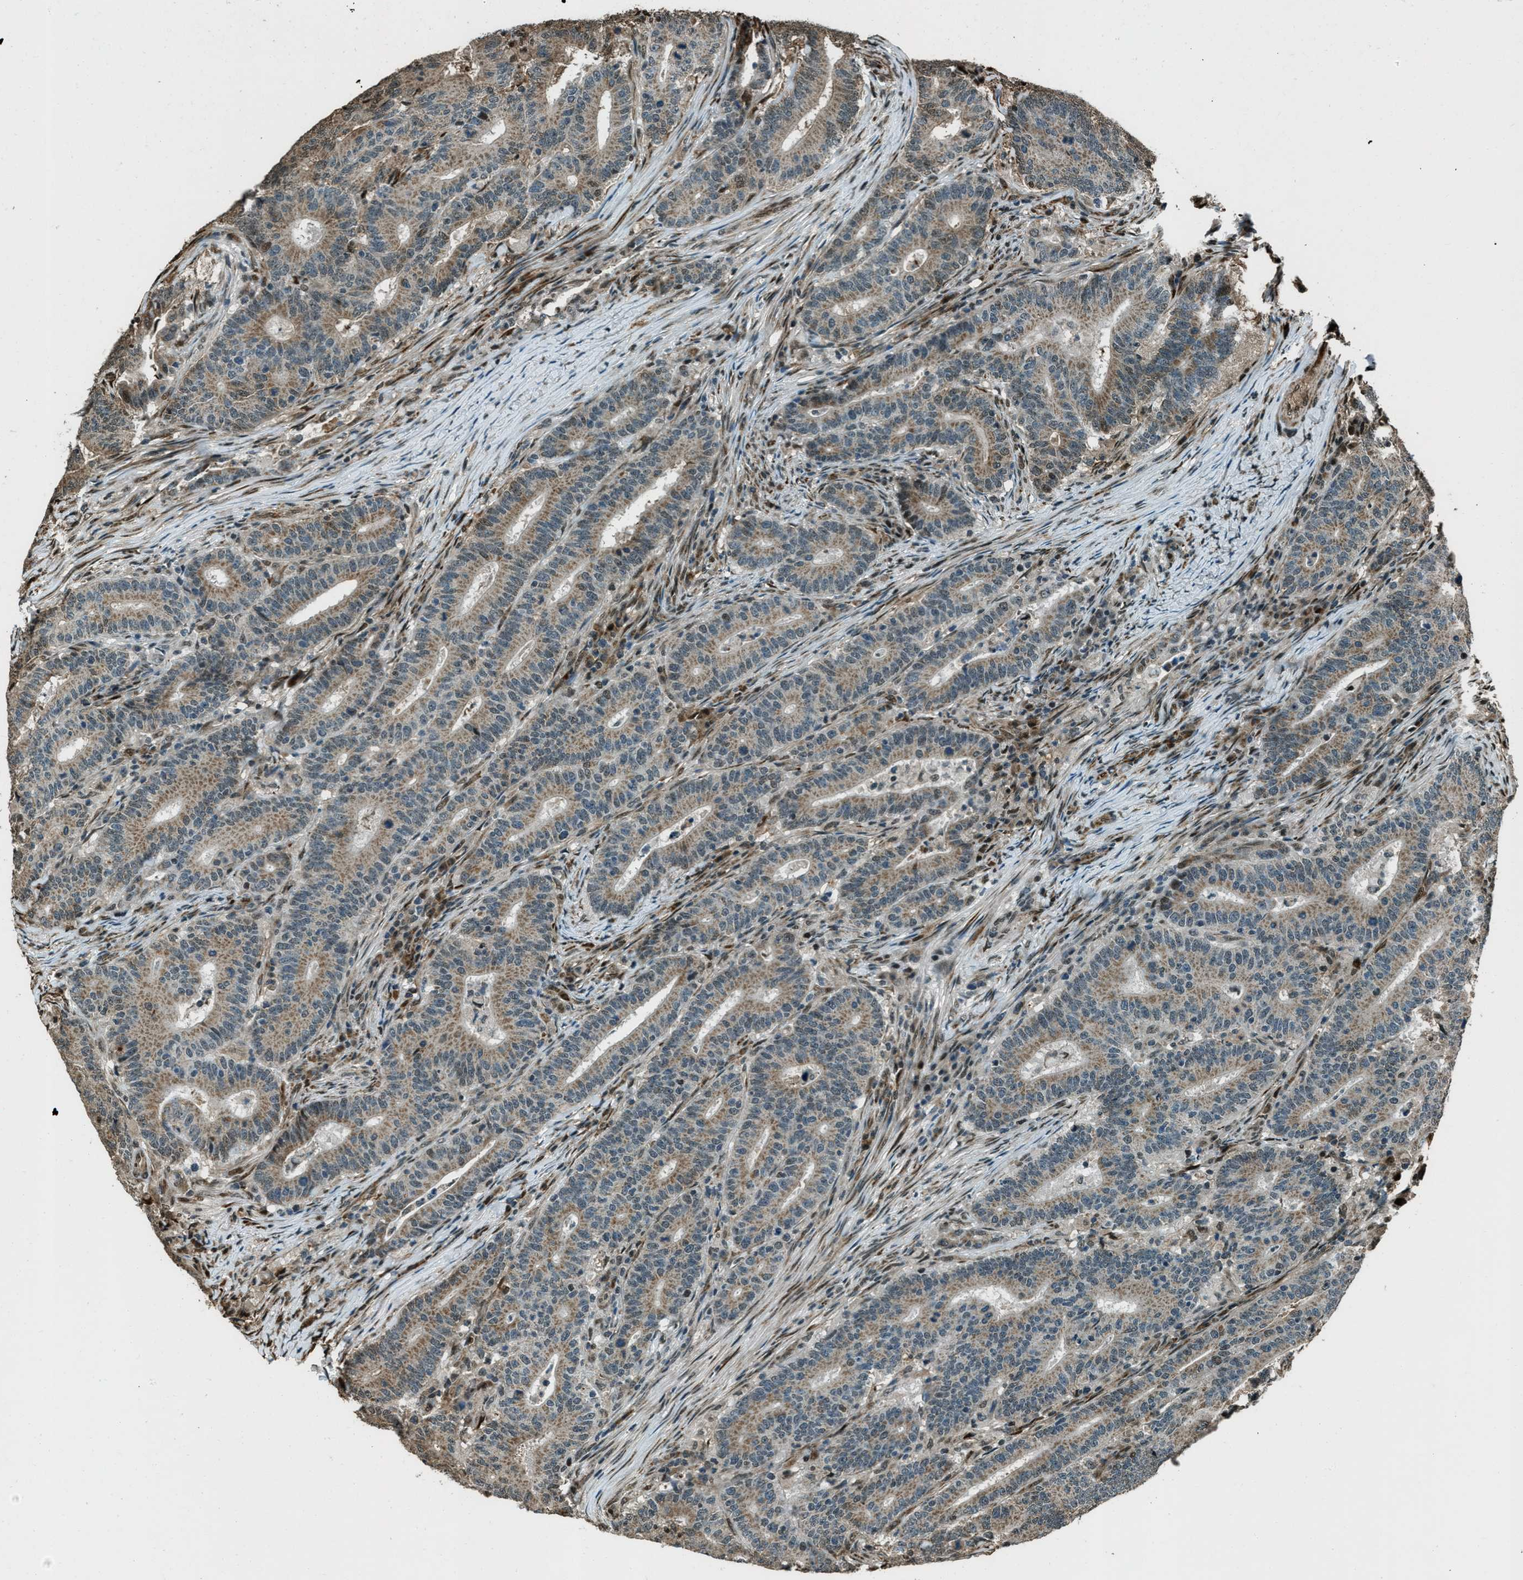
{"staining": {"intensity": "moderate", "quantity": ">75%", "location": "cytoplasmic/membranous"}, "tissue": "colorectal cancer", "cell_type": "Tumor cells", "image_type": "cancer", "snomed": [{"axis": "morphology", "description": "Adenocarcinoma, NOS"}, {"axis": "topography", "description": "Colon"}], "caption": "The immunohistochemical stain labels moderate cytoplasmic/membranous staining in tumor cells of colorectal cancer tissue. (DAB (3,3'-diaminobenzidine) IHC with brightfield microscopy, high magnification).", "gene": "TARDBP", "patient": {"sex": "female", "age": 66}}